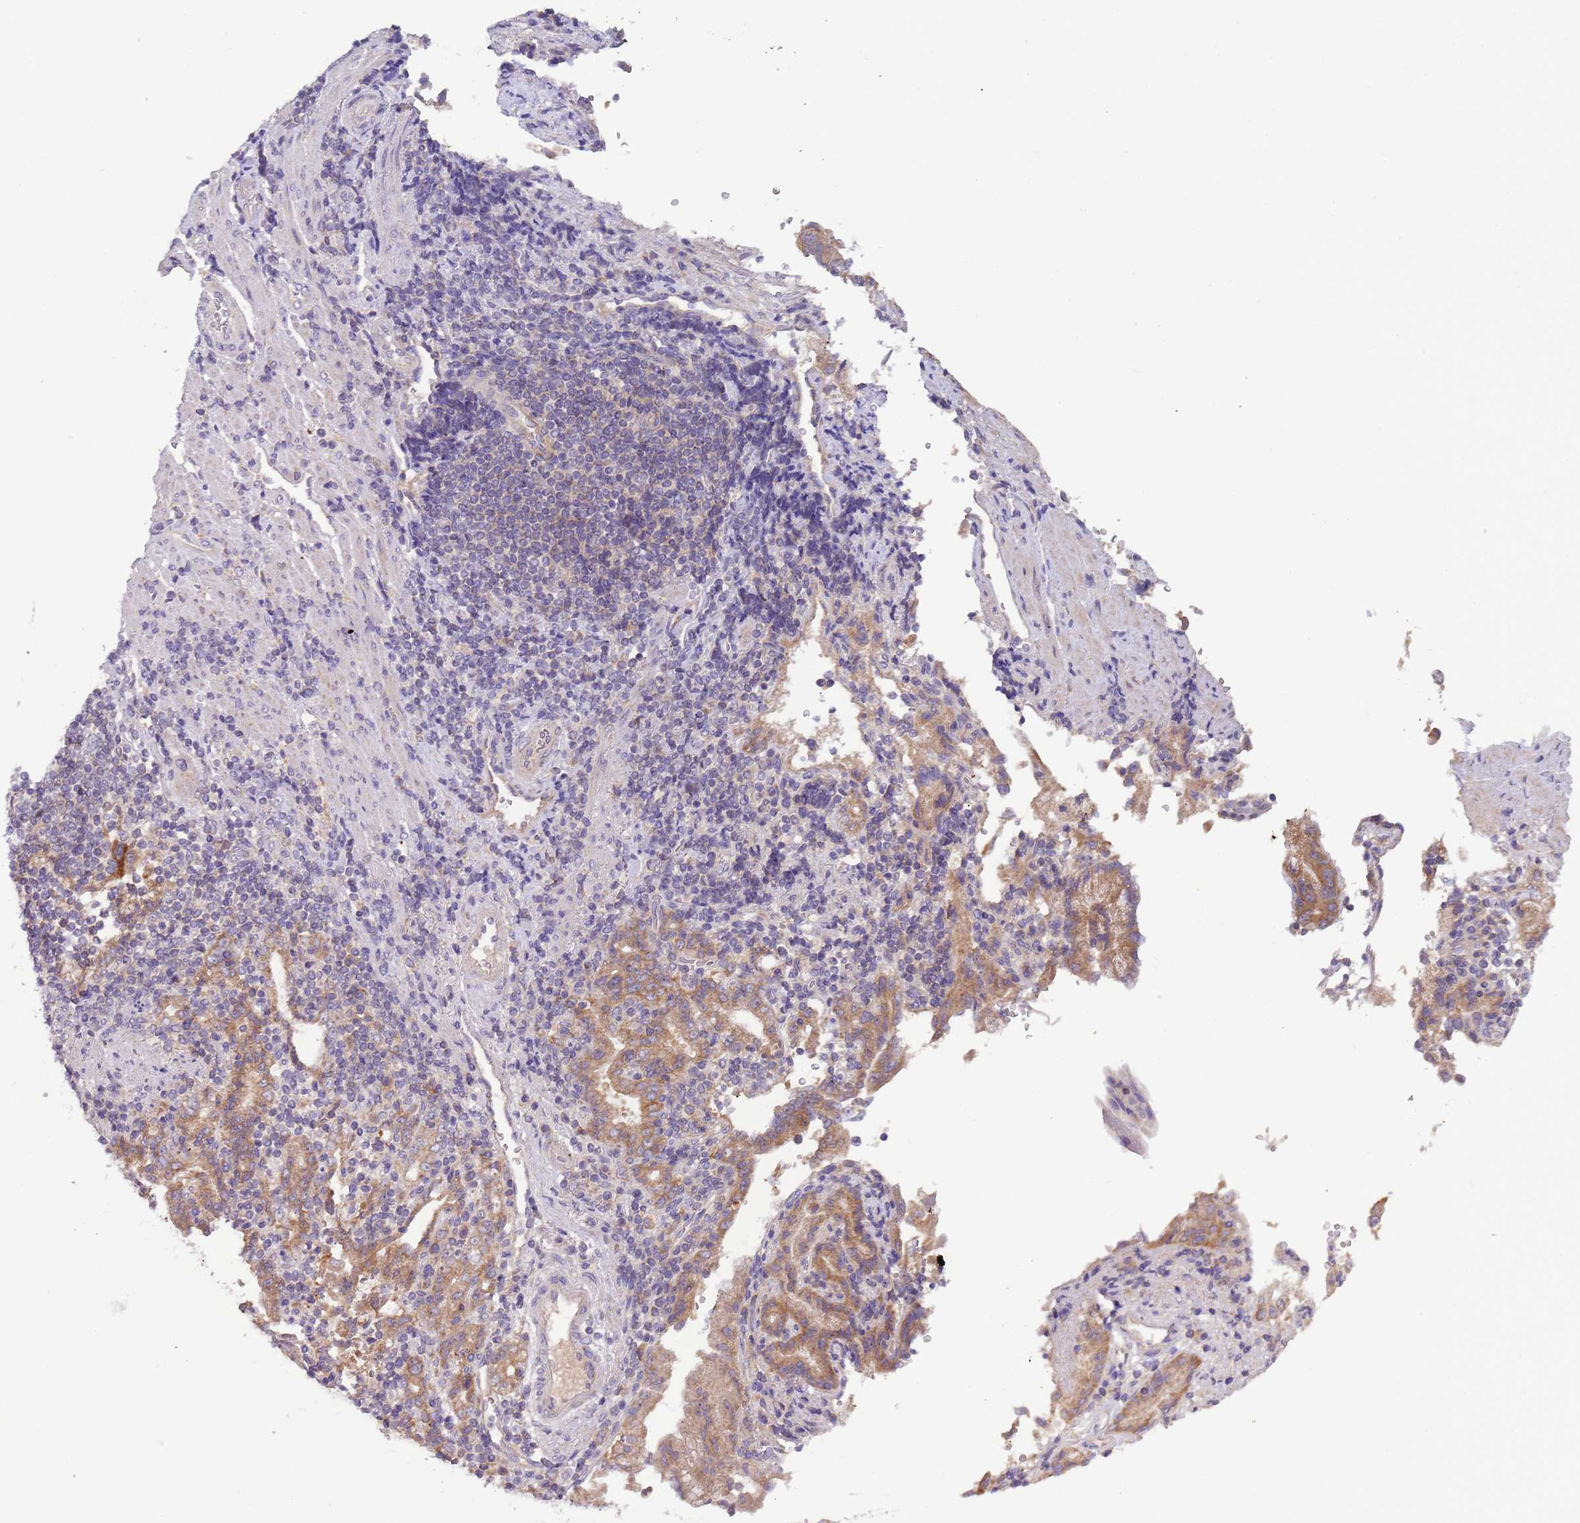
{"staining": {"intensity": "moderate", "quantity": "25%-75%", "location": "cytoplasmic/membranous"}, "tissue": "stomach cancer", "cell_type": "Tumor cells", "image_type": "cancer", "snomed": [{"axis": "morphology", "description": "Adenocarcinoma, NOS"}, {"axis": "topography", "description": "Stomach"}], "caption": "High-magnification brightfield microscopy of stomach adenocarcinoma stained with DAB (3,3'-diaminobenzidine) (brown) and counterstained with hematoxylin (blue). tumor cells exhibit moderate cytoplasmic/membranous expression is seen in approximately25%-75% of cells.", "gene": "UQCRQ", "patient": {"sex": "male", "age": 62}}